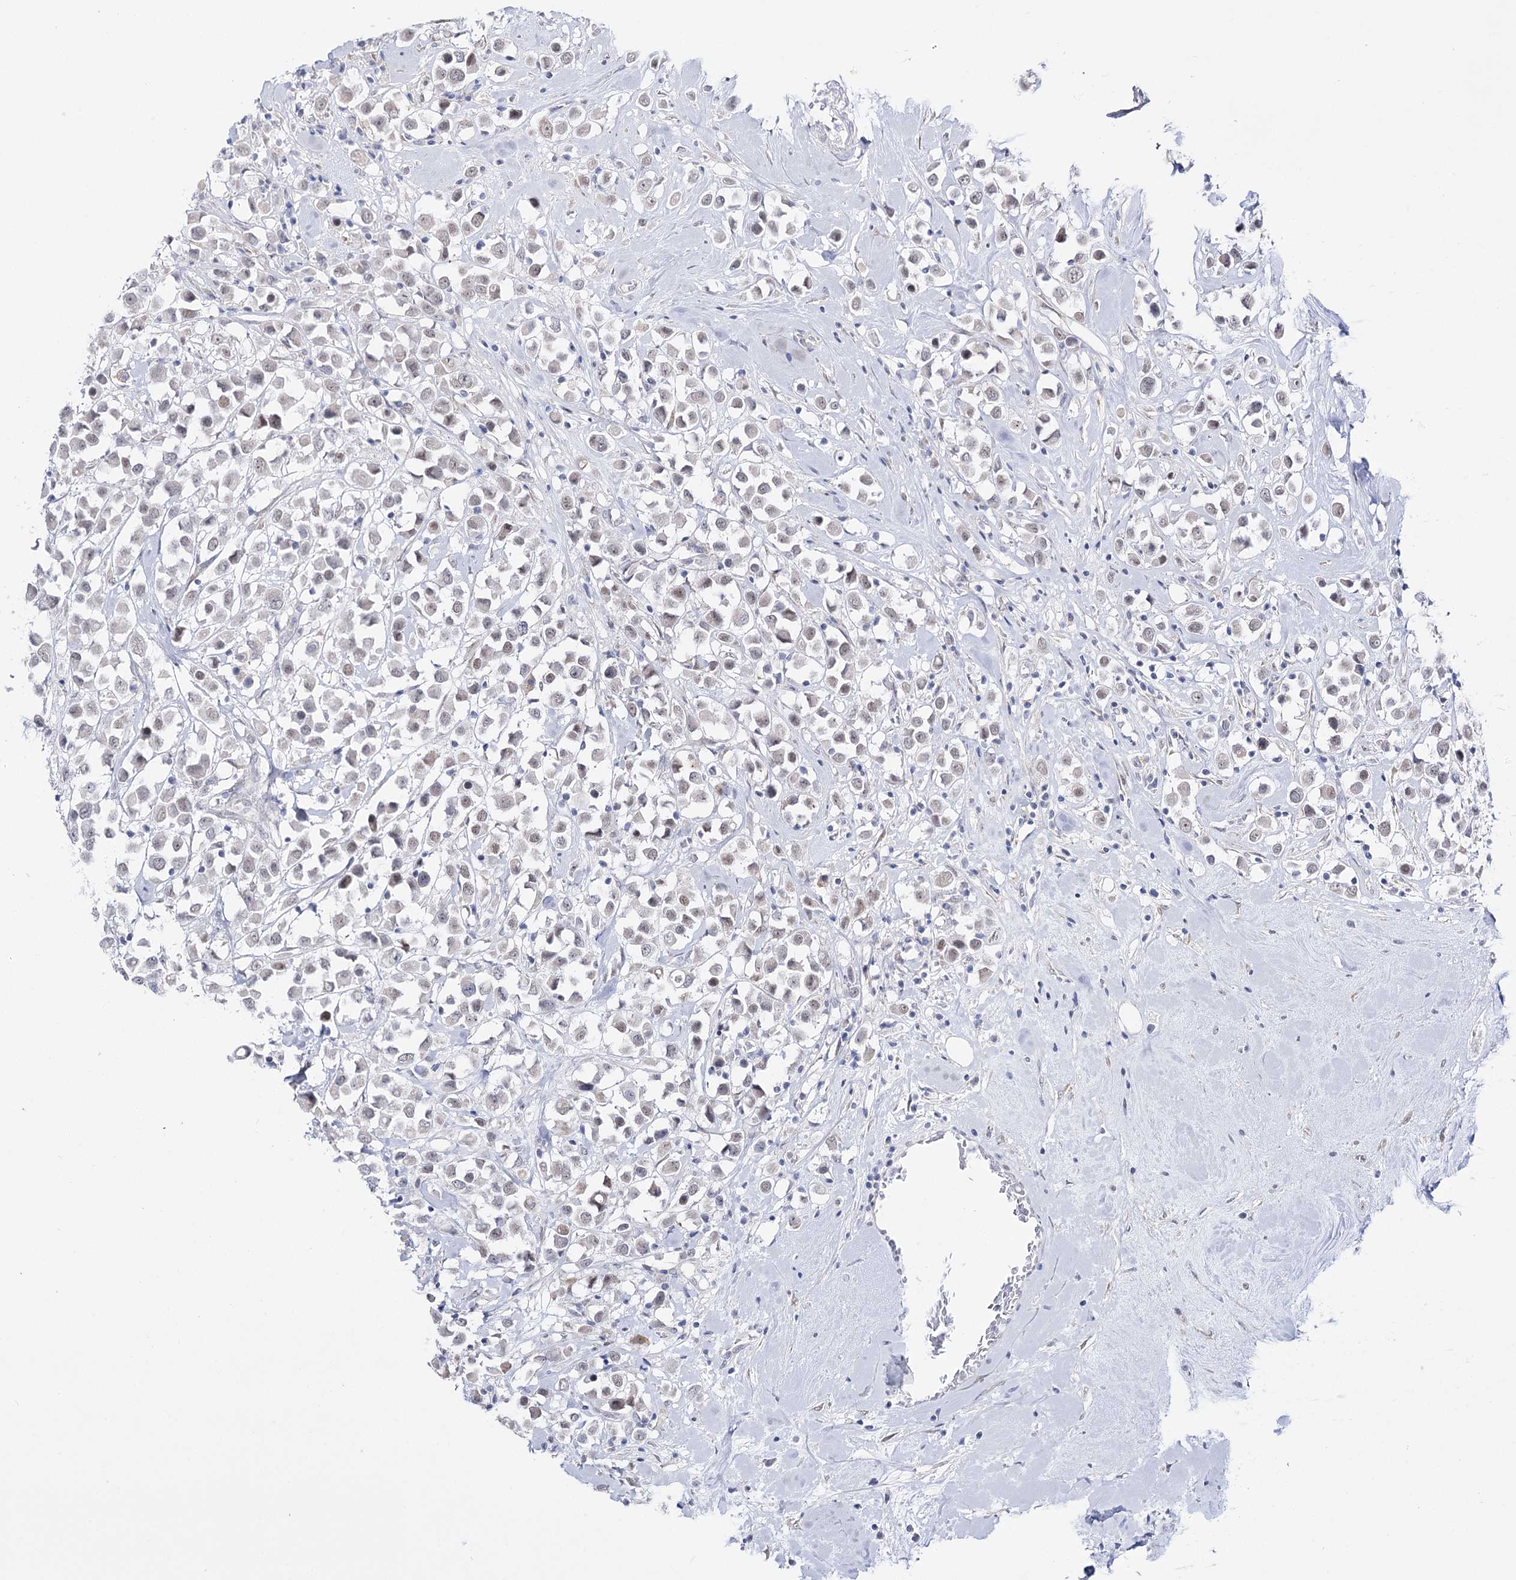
{"staining": {"intensity": "weak", "quantity": "<25%", "location": "nuclear"}, "tissue": "breast cancer", "cell_type": "Tumor cells", "image_type": "cancer", "snomed": [{"axis": "morphology", "description": "Duct carcinoma"}, {"axis": "topography", "description": "Breast"}], "caption": "Histopathology image shows no significant protein staining in tumor cells of breast cancer (intraductal carcinoma).", "gene": "RBM15B", "patient": {"sex": "female", "age": 61}}